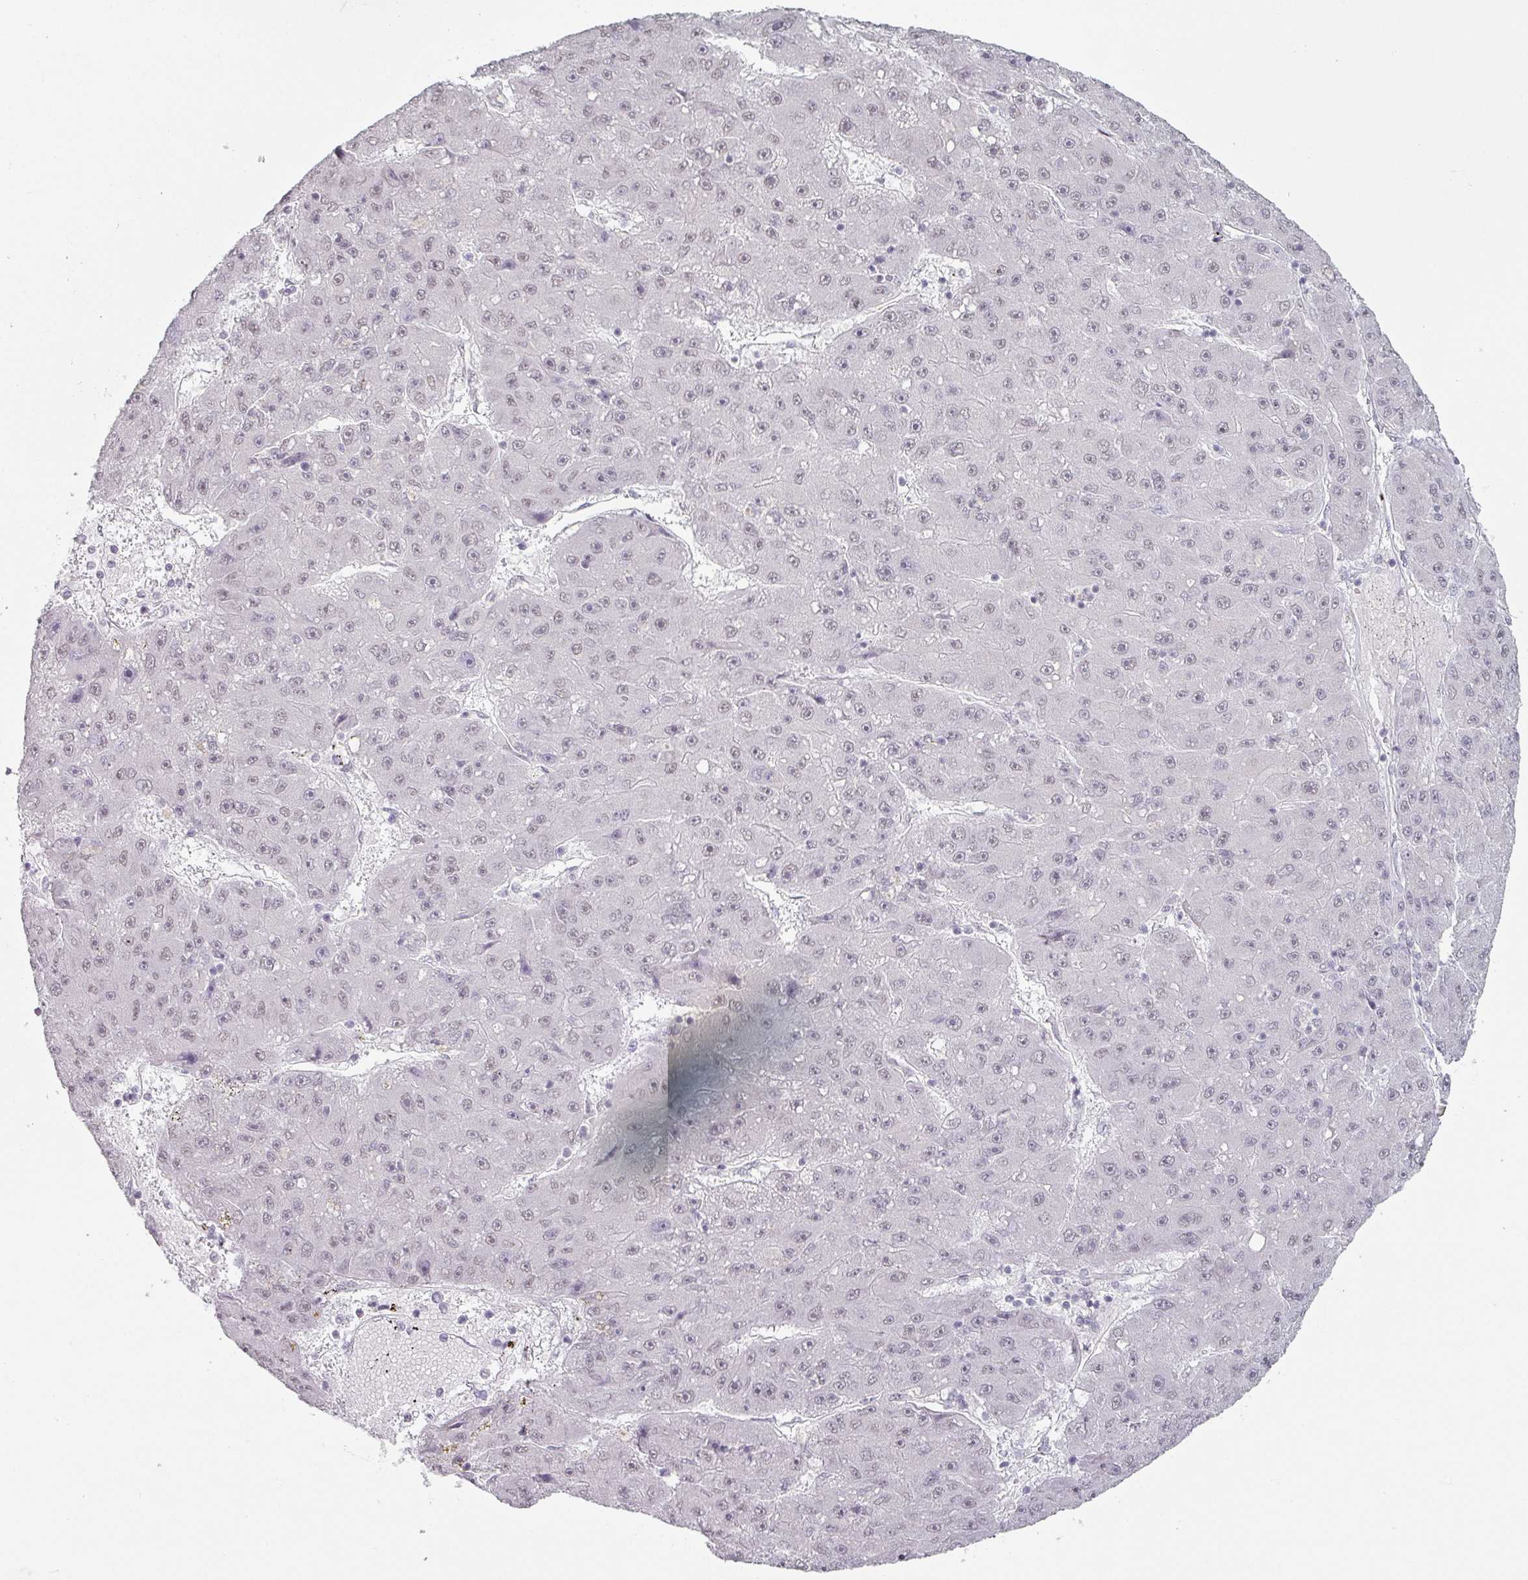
{"staining": {"intensity": "weak", "quantity": "<25%", "location": "nuclear"}, "tissue": "liver cancer", "cell_type": "Tumor cells", "image_type": "cancer", "snomed": [{"axis": "morphology", "description": "Carcinoma, Hepatocellular, NOS"}, {"axis": "topography", "description": "Liver"}], "caption": "DAB immunohistochemical staining of human liver cancer (hepatocellular carcinoma) reveals no significant staining in tumor cells.", "gene": "SPRR1A", "patient": {"sex": "male", "age": 67}}